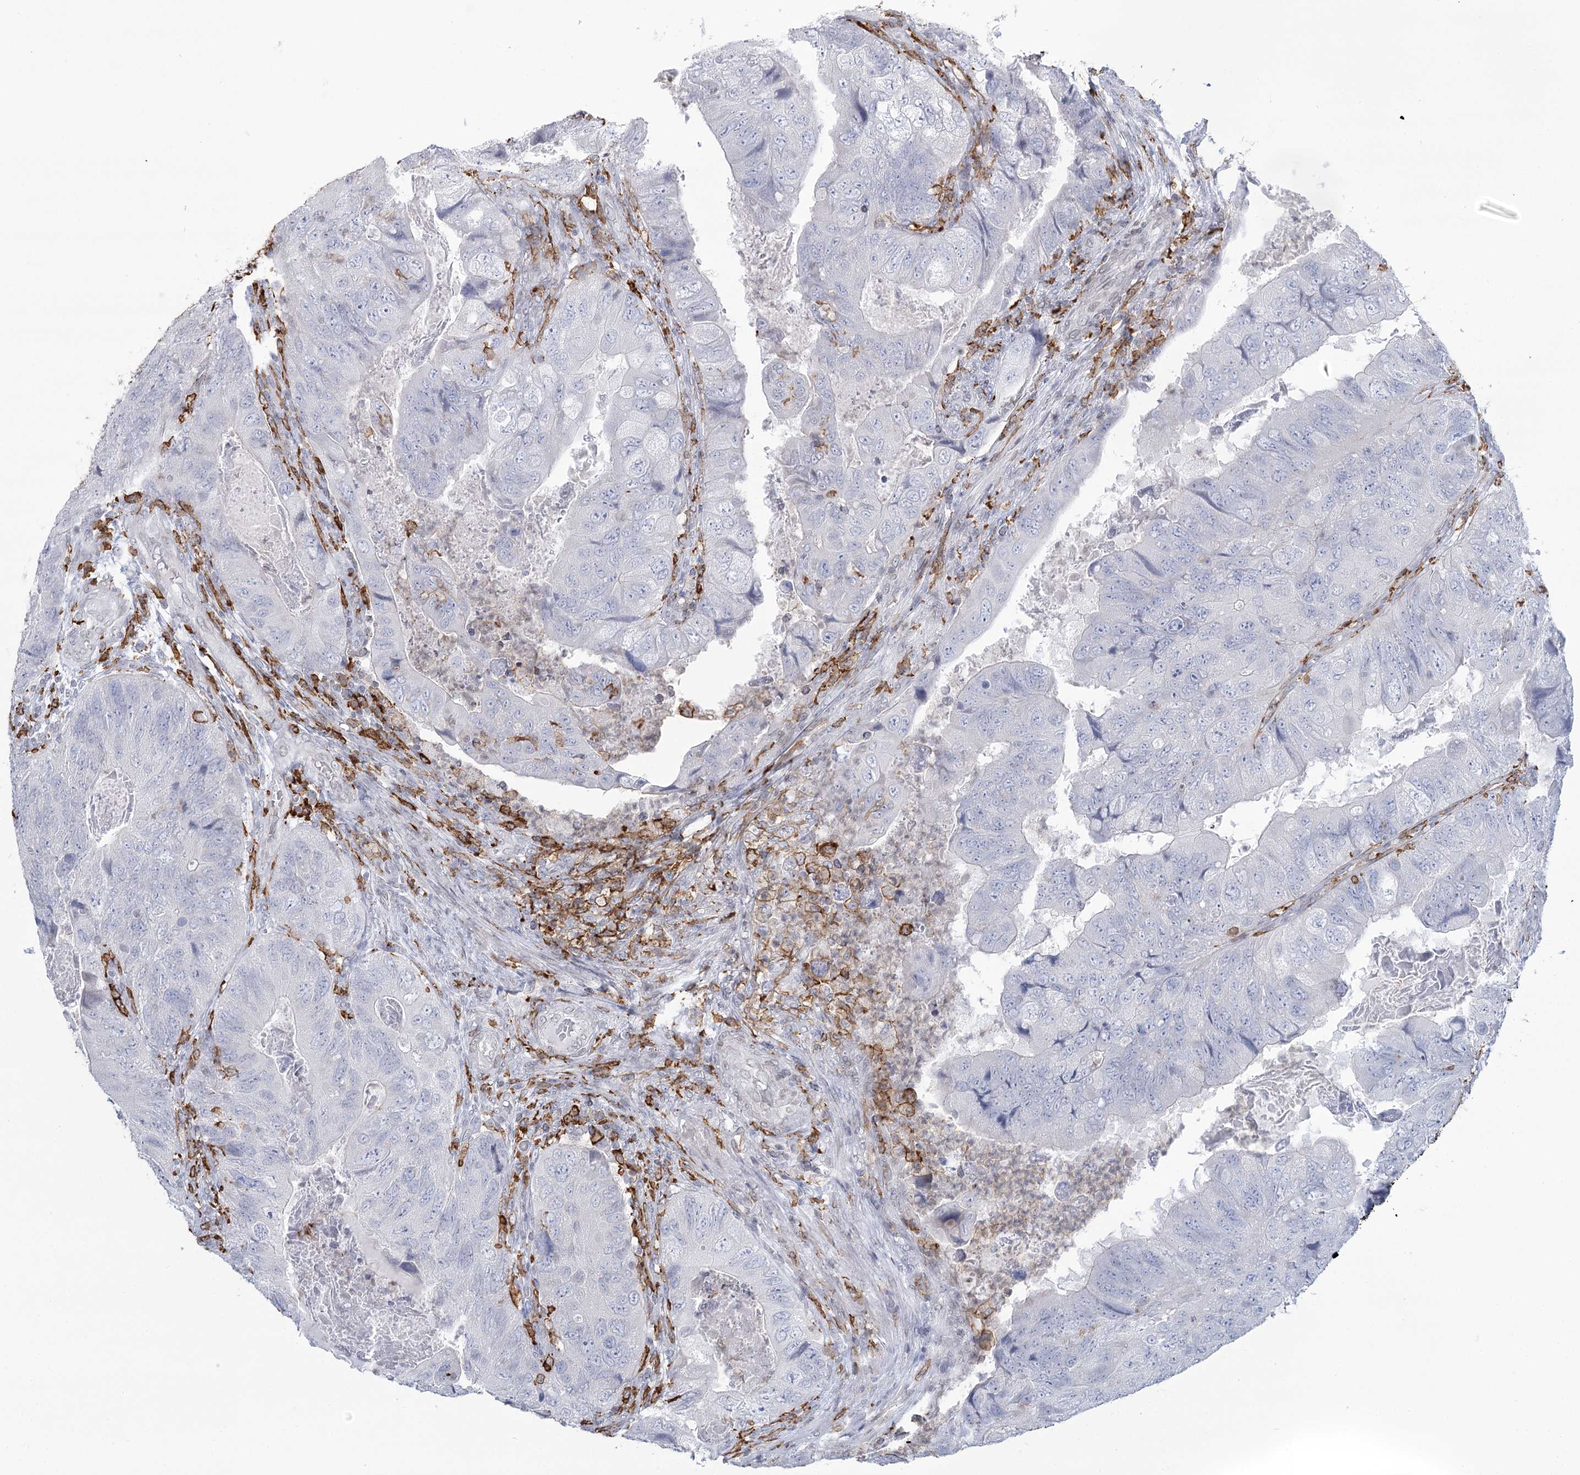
{"staining": {"intensity": "negative", "quantity": "none", "location": "none"}, "tissue": "colorectal cancer", "cell_type": "Tumor cells", "image_type": "cancer", "snomed": [{"axis": "morphology", "description": "Adenocarcinoma, NOS"}, {"axis": "topography", "description": "Rectum"}], "caption": "Colorectal adenocarcinoma was stained to show a protein in brown. There is no significant expression in tumor cells.", "gene": "C11orf1", "patient": {"sex": "male", "age": 63}}